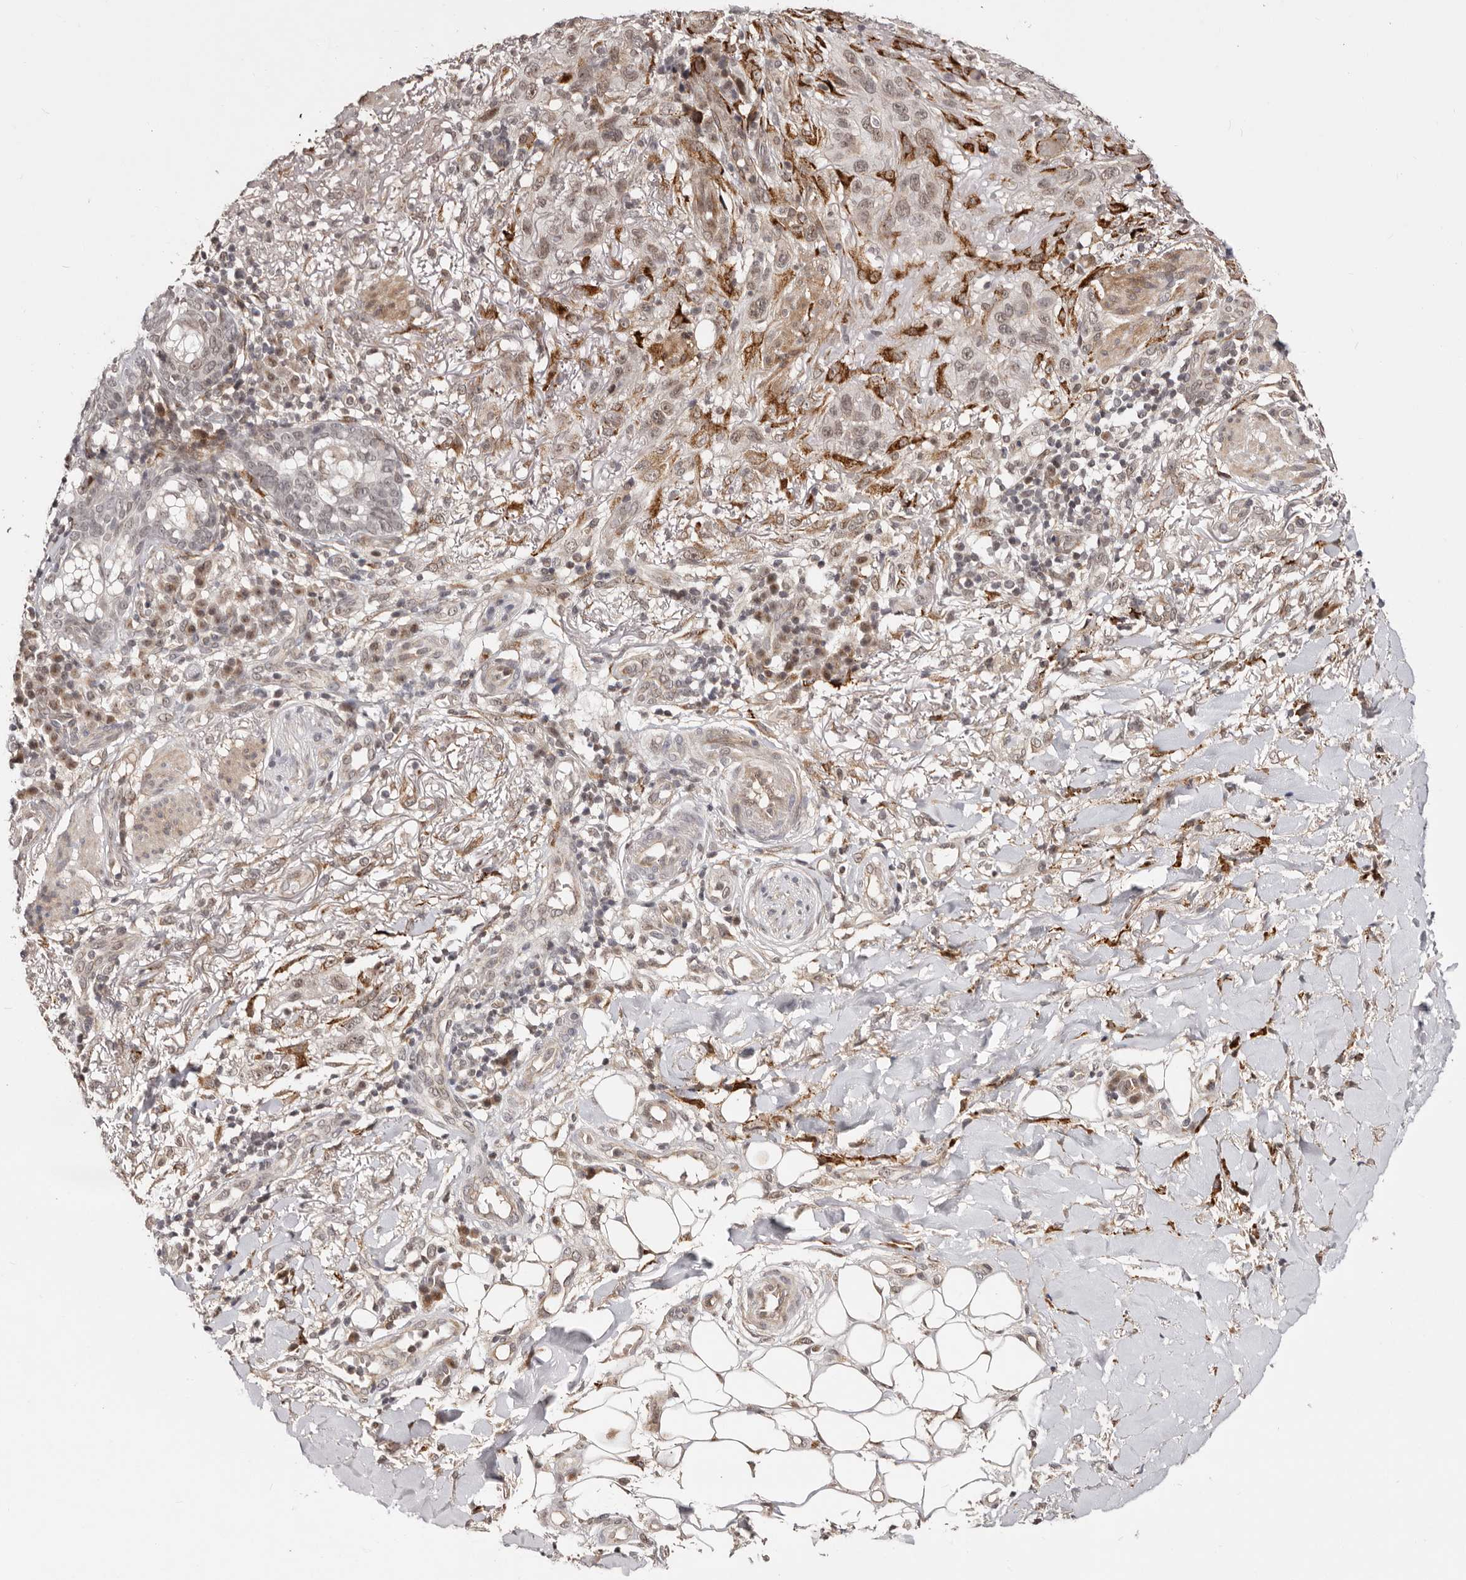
{"staining": {"intensity": "weak", "quantity": ">75%", "location": "nuclear"}, "tissue": "skin cancer", "cell_type": "Tumor cells", "image_type": "cancer", "snomed": [{"axis": "morphology", "description": "Normal tissue, NOS"}, {"axis": "morphology", "description": "Squamous cell carcinoma, NOS"}, {"axis": "topography", "description": "Skin"}], "caption": "Weak nuclear expression is appreciated in about >75% of tumor cells in skin cancer.", "gene": "SRCAP", "patient": {"sex": "female", "age": 96}}